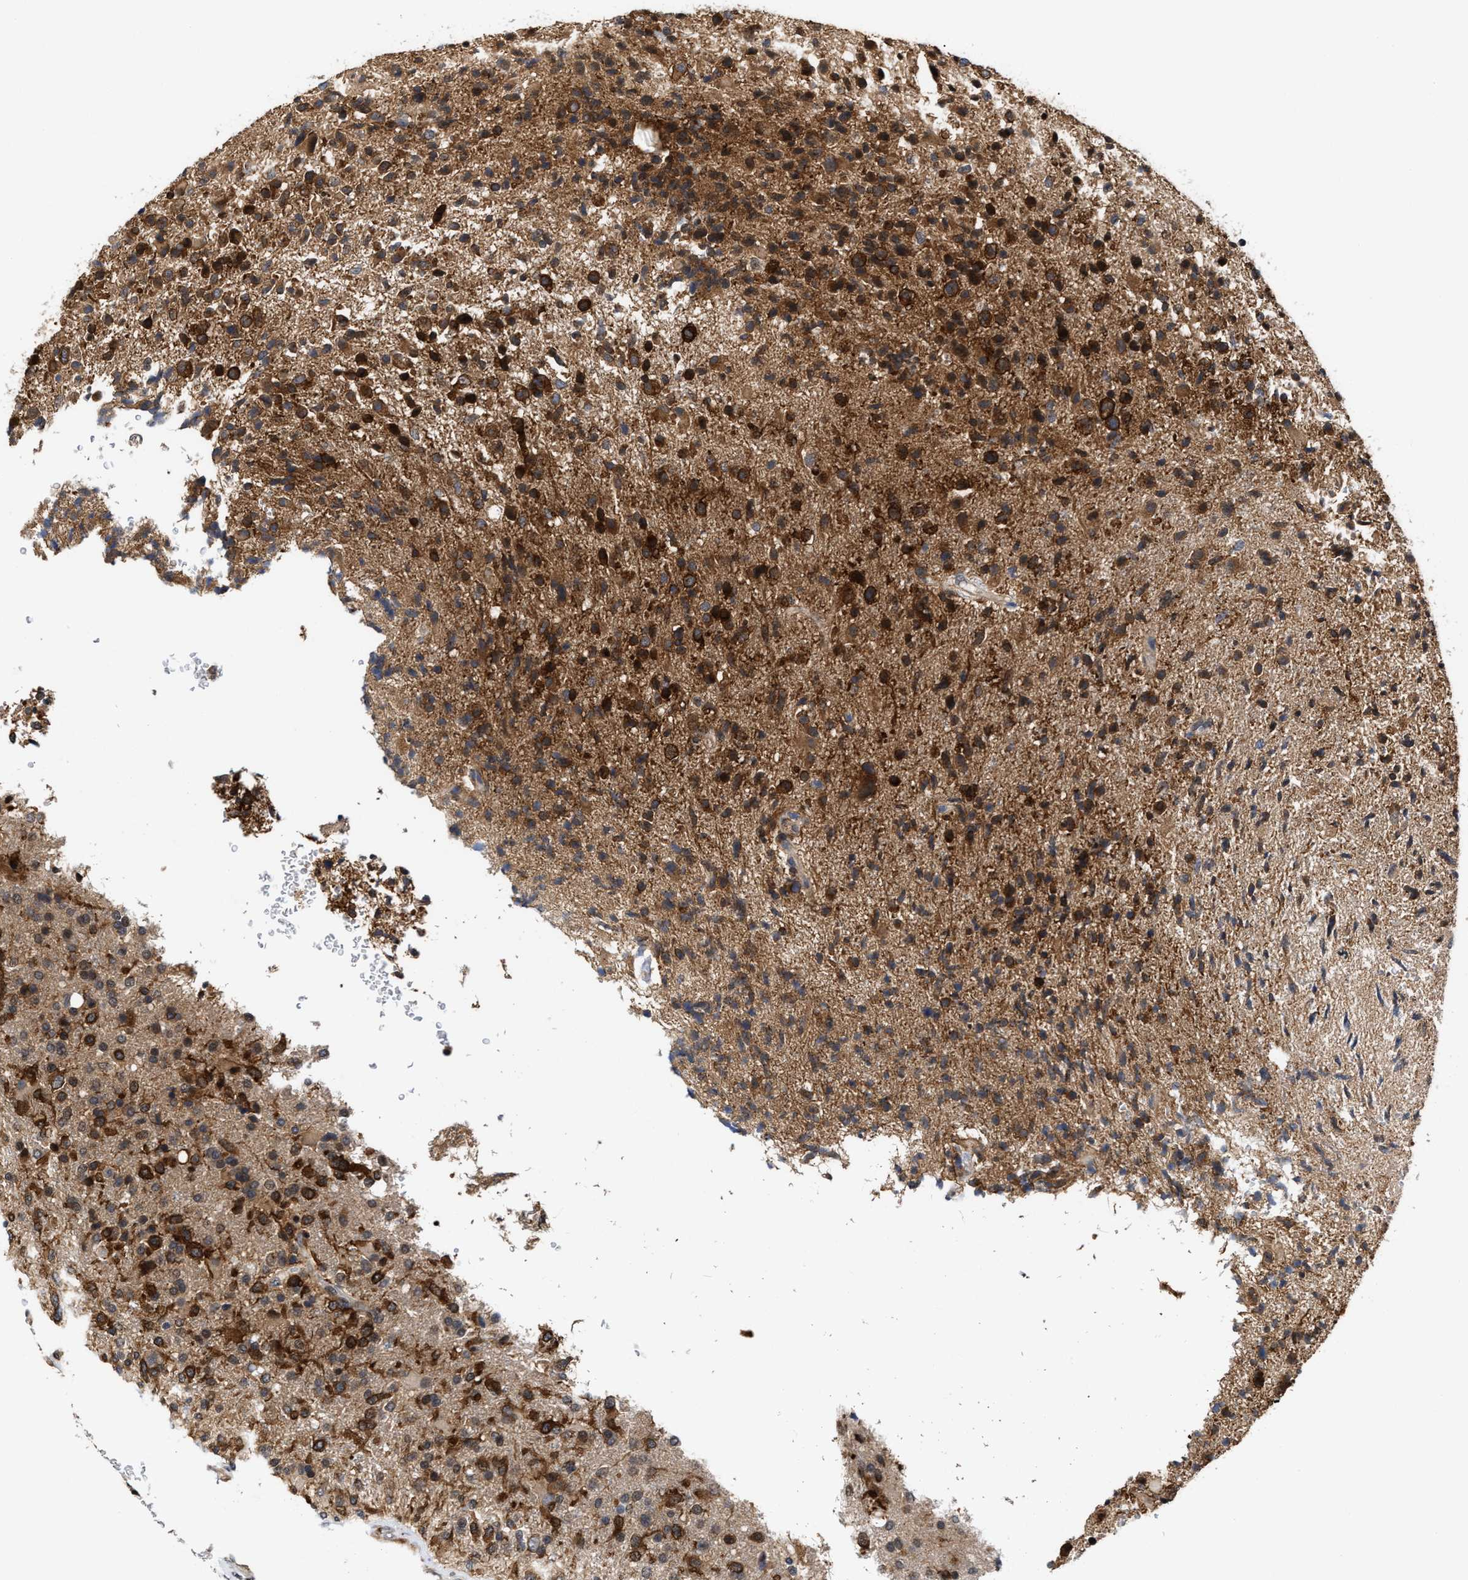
{"staining": {"intensity": "strong", "quantity": ">75%", "location": "cytoplasmic/membranous"}, "tissue": "glioma", "cell_type": "Tumor cells", "image_type": "cancer", "snomed": [{"axis": "morphology", "description": "Glioma, malignant, High grade"}, {"axis": "topography", "description": "Brain"}], "caption": "IHC histopathology image of neoplastic tissue: high-grade glioma (malignant) stained using IHC exhibits high levels of strong protein expression localized specifically in the cytoplasmic/membranous of tumor cells, appearing as a cytoplasmic/membranous brown color.", "gene": "CLIP2", "patient": {"sex": "male", "age": 72}}